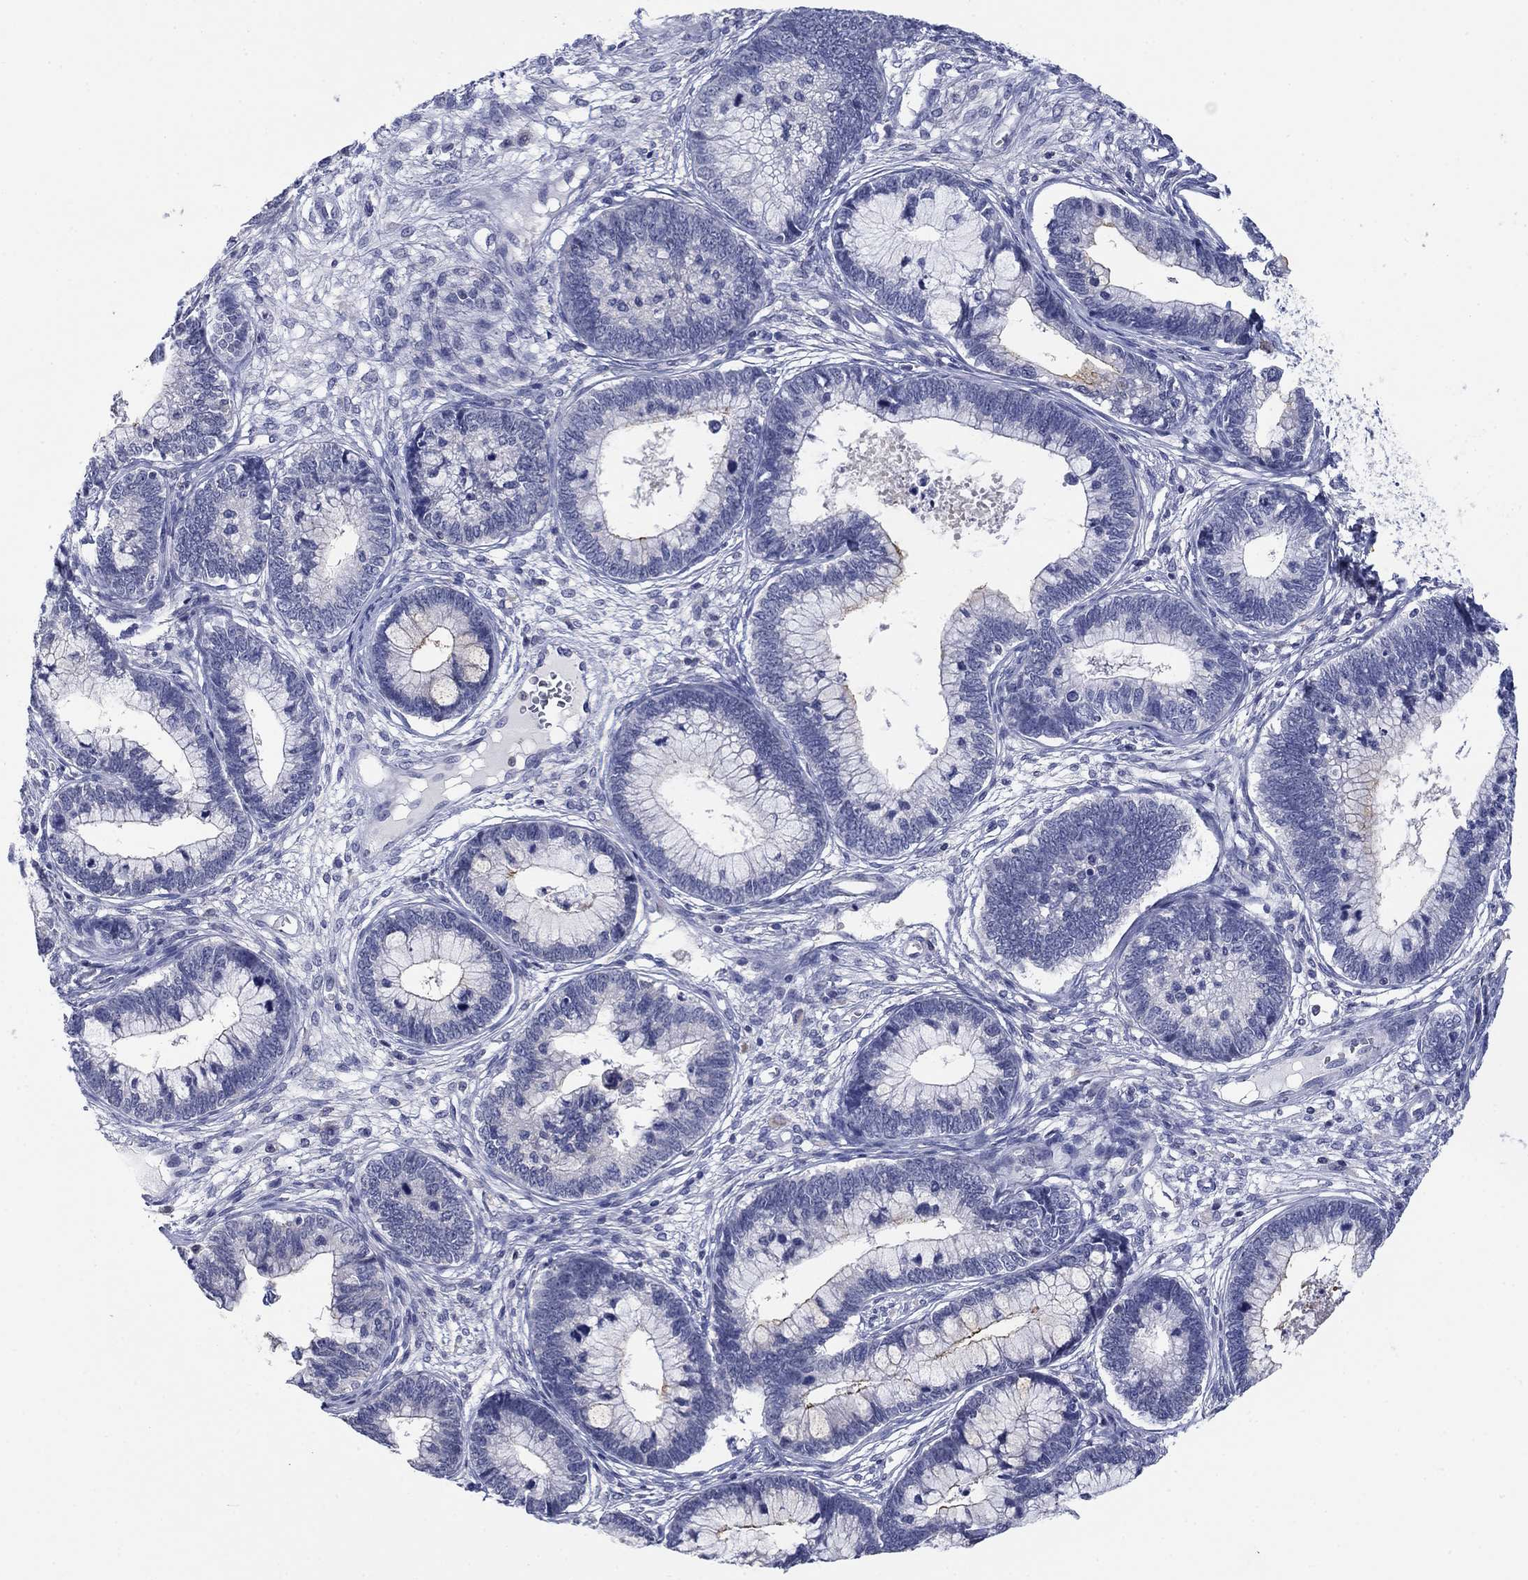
{"staining": {"intensity": "moderate", "quantity": "<25%", "location": "cytoplasmic/membranous"}, "tissue": "cervical cancer", "cell_type": "Tumor cells", "image_type": "cancer", "snomed": [{"axis": "morphology", "description": "Adenocarcinoma, NOS"}, {"axis": "topography", "description": "Cervix"}], "caption": "Protein analysis of cervical cancer tissue demonstrates moderate cytoplasmic/membranous positivity in approximately <25% of tumor cells.", "gene": "FER1L6", "patient": {"sex": "female", "age": 44}}